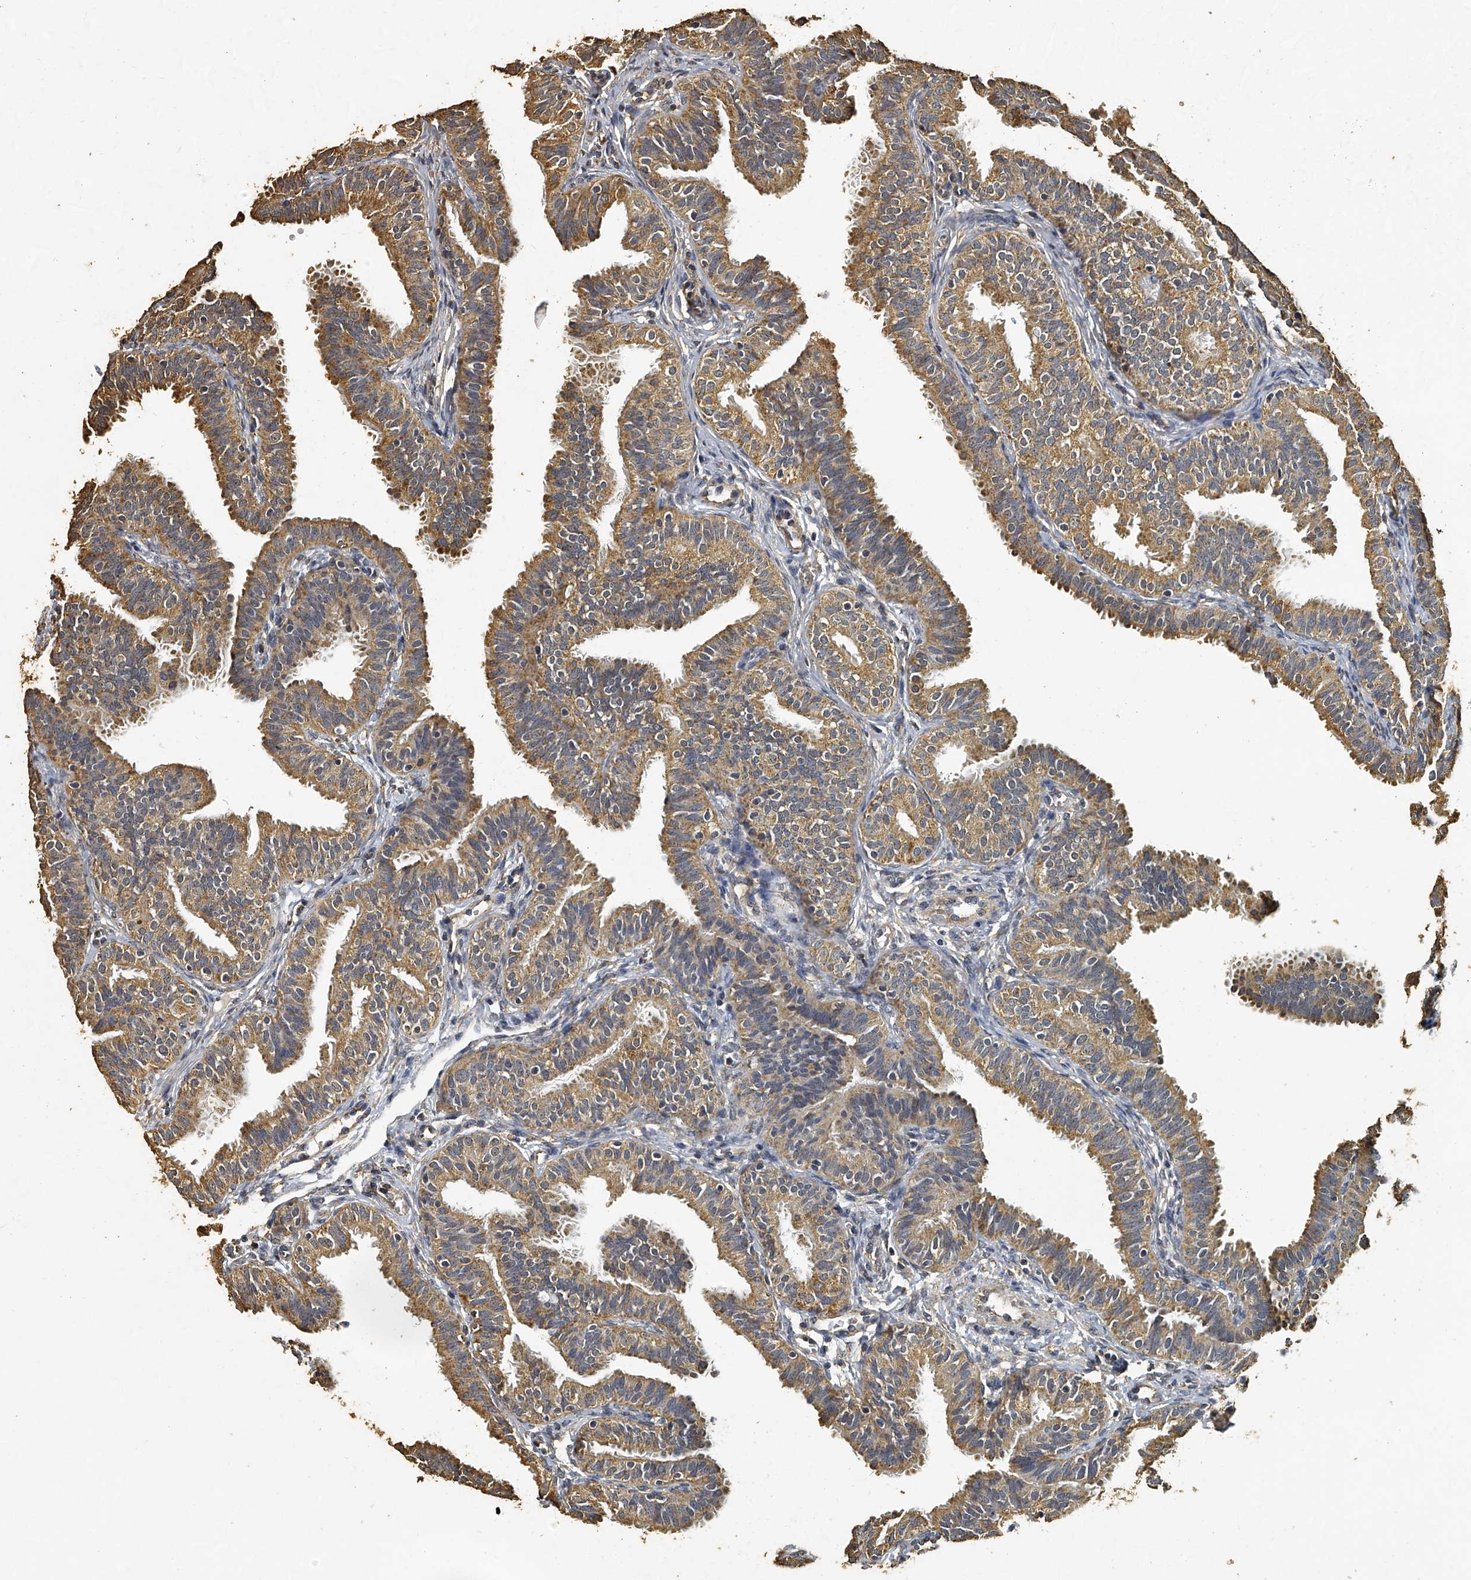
{"staining": {"intensity": "moderate", "quantity": ">75%", "location": "cytoplasmic/membranous"}, "tissue": "fallopian tube", "cell_type": "Glandular cells", "image_type": "normal", "snomed": [{"axis": "morphology", "description": "Normal tissue, NOS"}, {"axis": "topography", "description": "Fallopian tube"}], "caption": "DAB (3,3'-diaminobenzidine) immunohistochemical staining of normal fallopian tube shows moderate cytoplasmic/membranous protein expression in approximately >75% of glandular cells. The staining was performed using DAB to visualize the protein expression in brown, while the nuclei were stained in blue with hematoxylin (Magnification: 20x).", "gene": "MRPL28", "patient": {"sex": "female", "age": 35}}